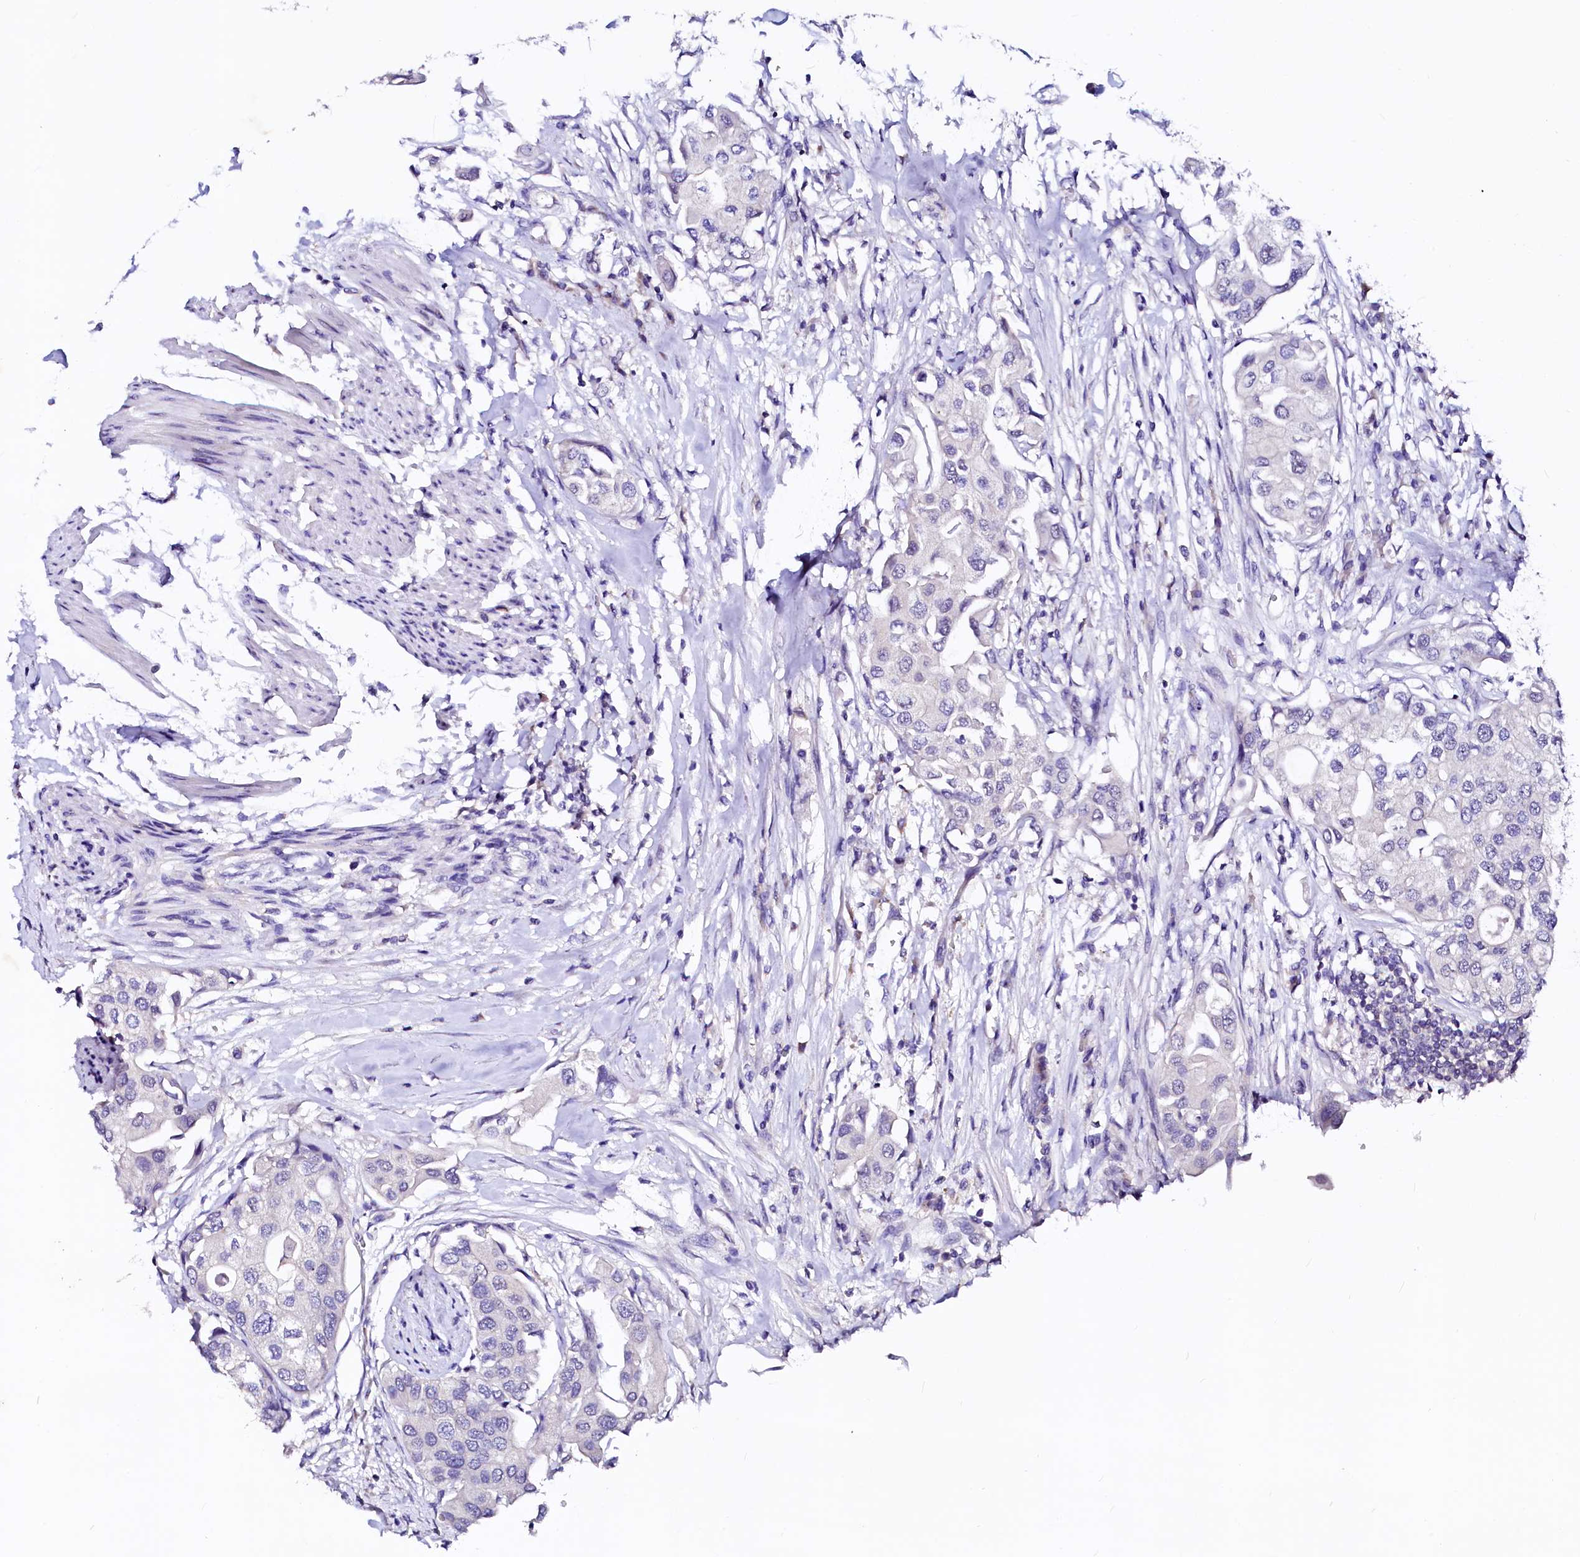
{"staining": {"intensity": "negative", "quantity": "none", "location": "none"}, "tissue": "urothelial cancer", "cell_type": "Tumor cells", "image_type": "cancer", "snomed": [{"axis": "morphology", "description": "Urothelial carcinoma, High grade"}, {"axis": "topography", "description": "Urinary bladder"}], "caption": "Human urothelial carcinoma (high-grade) stained for a protein using IHC shows no staining in tumor cells.", "gene": "NALF1", "patient": {"sex": "male", "age": 64}}